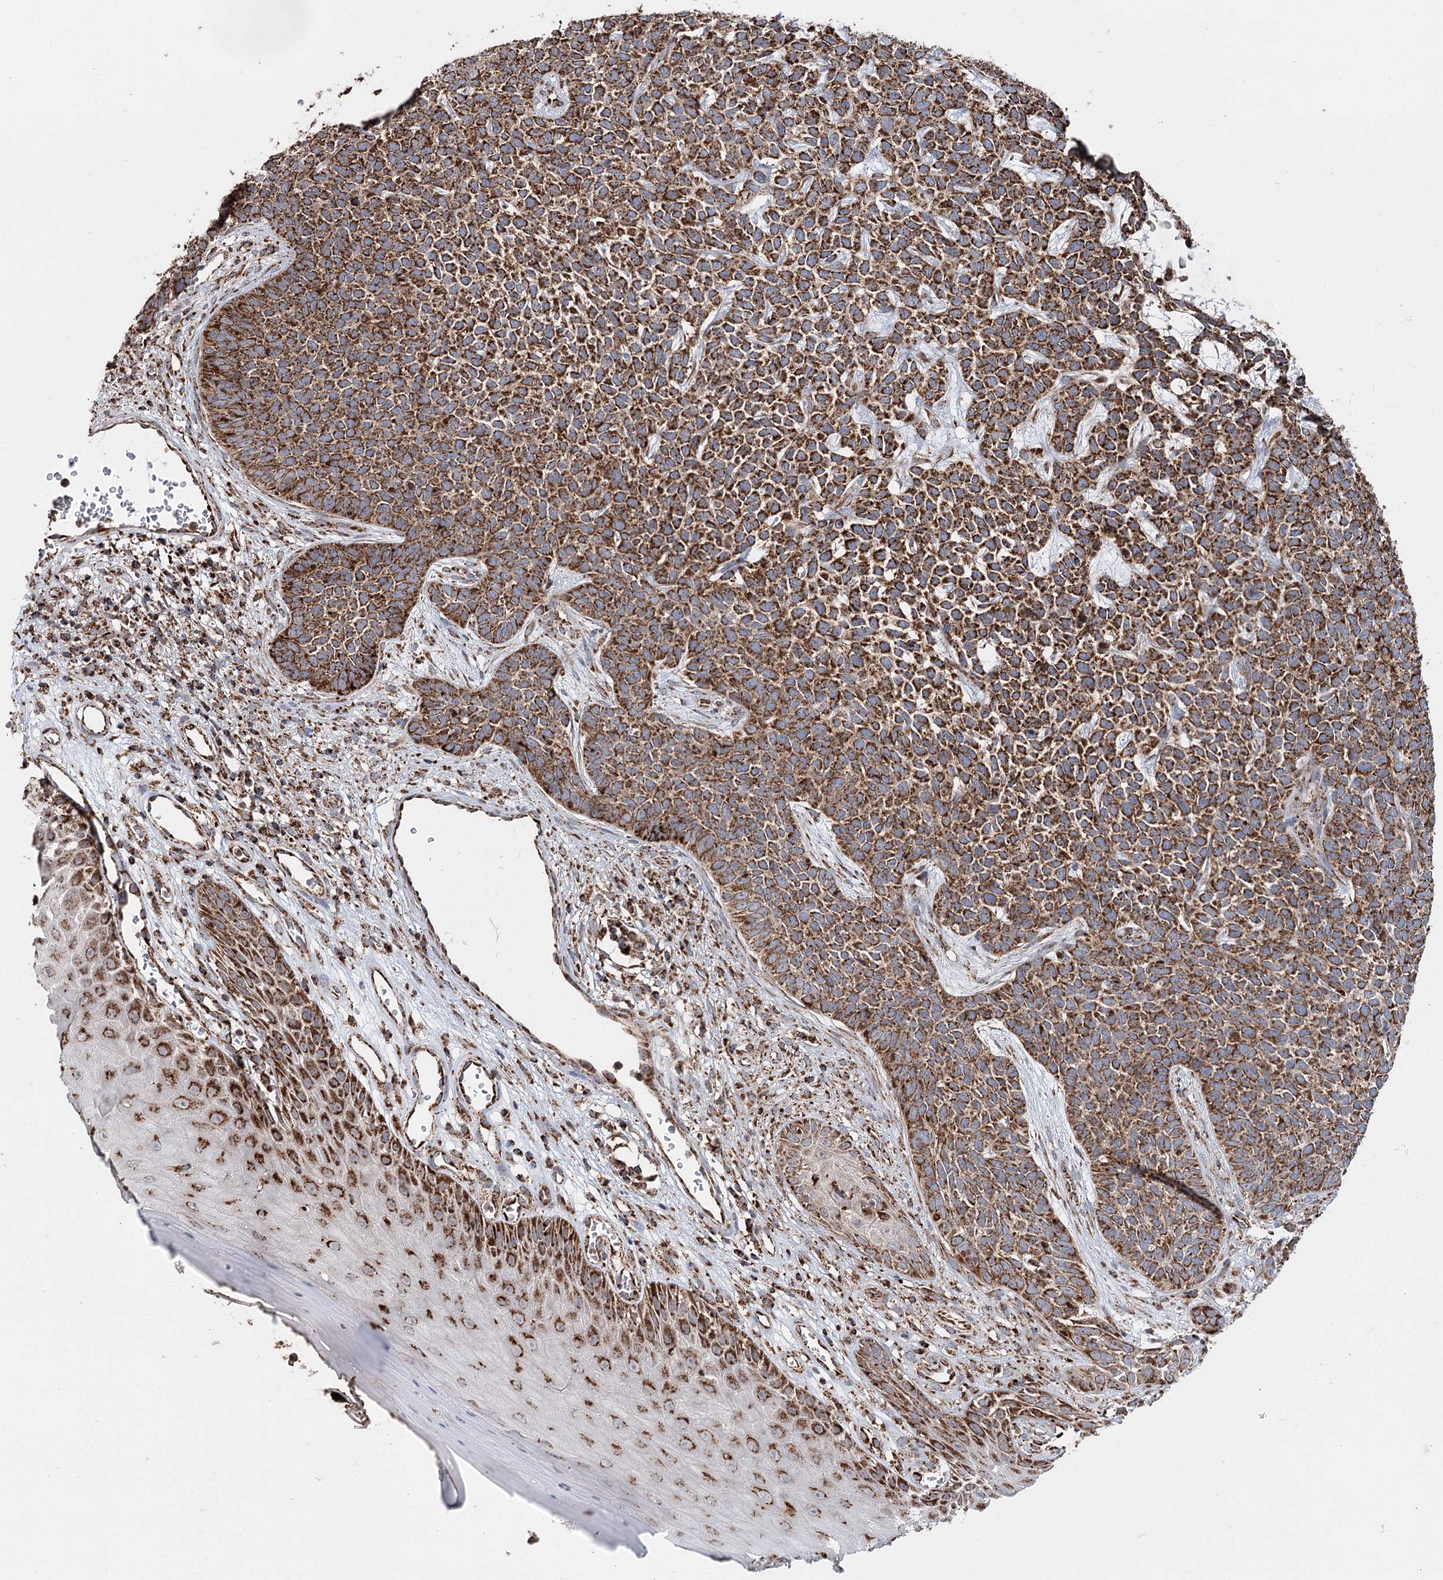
{"staining": {"intensity": "strong", "quantity": ">75%", "location": "cytoplasmic/membranous"}, "tissue": "skin cancer", "cell_type": "Tumor cells", "image_type": "cancer", "snomed": [{"axis": "morphology", "description": "Basal cell carcinoma"}, {"axis": "topography", "description": "Skin"}], "caption": "Skin cancer (basal cell carcinoma) stained with a protein marker shows strong staining in tumor cells.", "gene": "APH1A", "patient": {"sex": "female", "age": 84}}